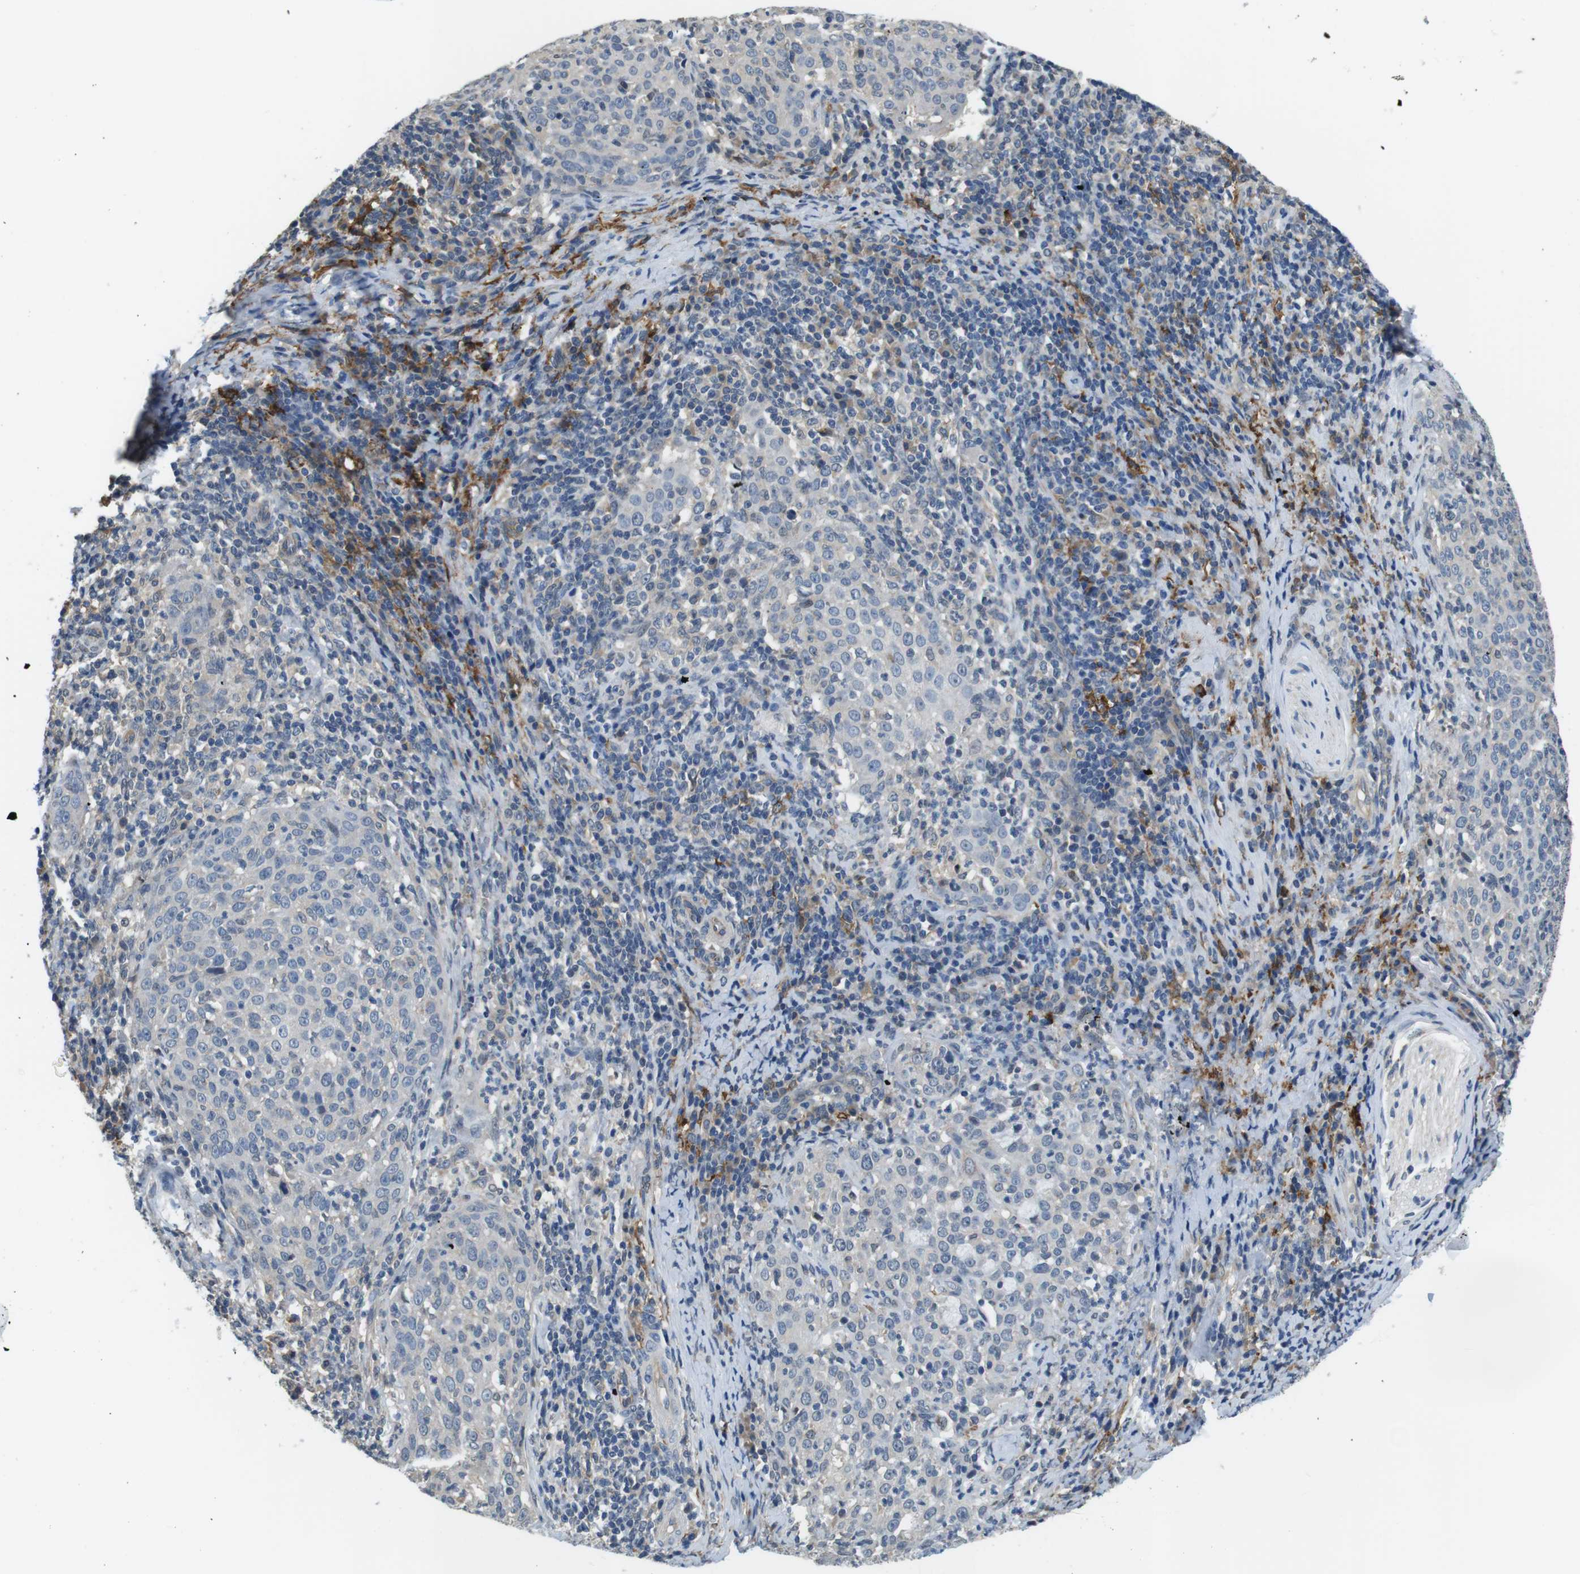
{"staining": {"intensity": "negative", "quantity": "none", "location": "none"}, "tissue": "cervical cancer", "cell_type": "Tumor cells", "image_type": "cancer", "snomed": [{"axis": "morphology", "description": "Squamous cell carcinoma, NOS"}, {"axis": "topography", "description": "Cervix"}], "caption": "IHC of human cervical cancer (squamous cell carcinoma) displays no expression in tumor cells.", "gene": "CD163L1", "patient": {"sex": "female", "age": 51}}